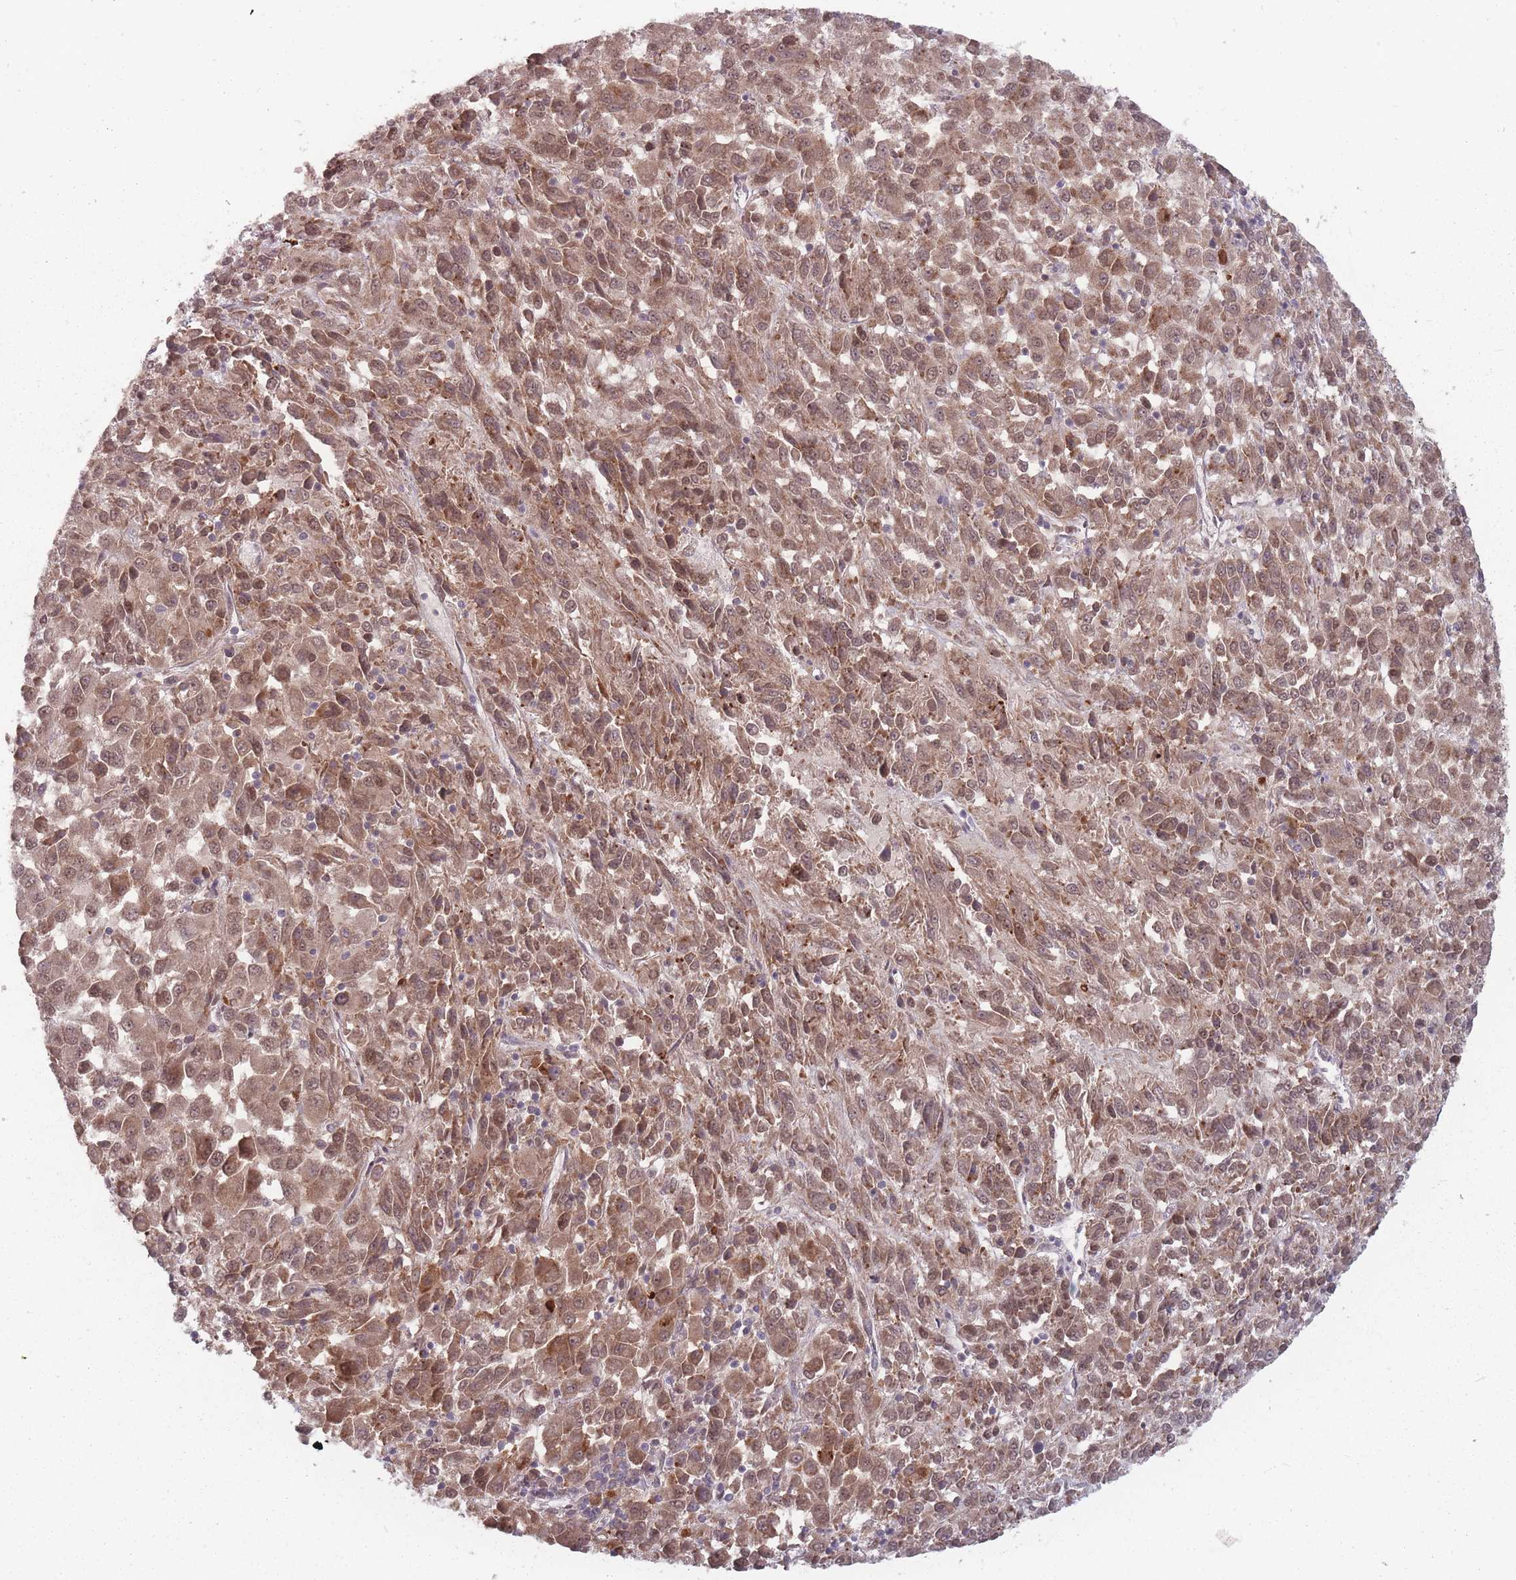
{"staining": {"intensity": "moderate", "quantity": ">75%", "location": "cytoplasmic/membranous,nuclear"}, "tissue": "melanoma", "cell_type": "Tumor cells", "image_type": "cancer", "snomed": [{"axis": "morphology", "description": "Malignant melanoma, Metastatic site"}, {"axis": "topography", "description": "Lung"}], "caption": "IHC micrograph of neoplastic tissue: melanoma stained using immunohistochemistry exhibits medium levels of moderate protein expression localized specifically in the cytoplasmic/membranous and nuclear of tumor cells, appearing as a cytoplasmic/membranous and nuclear brown color.", "gene": "TMED3", "patient": {"sex": "male", "age": 64}}